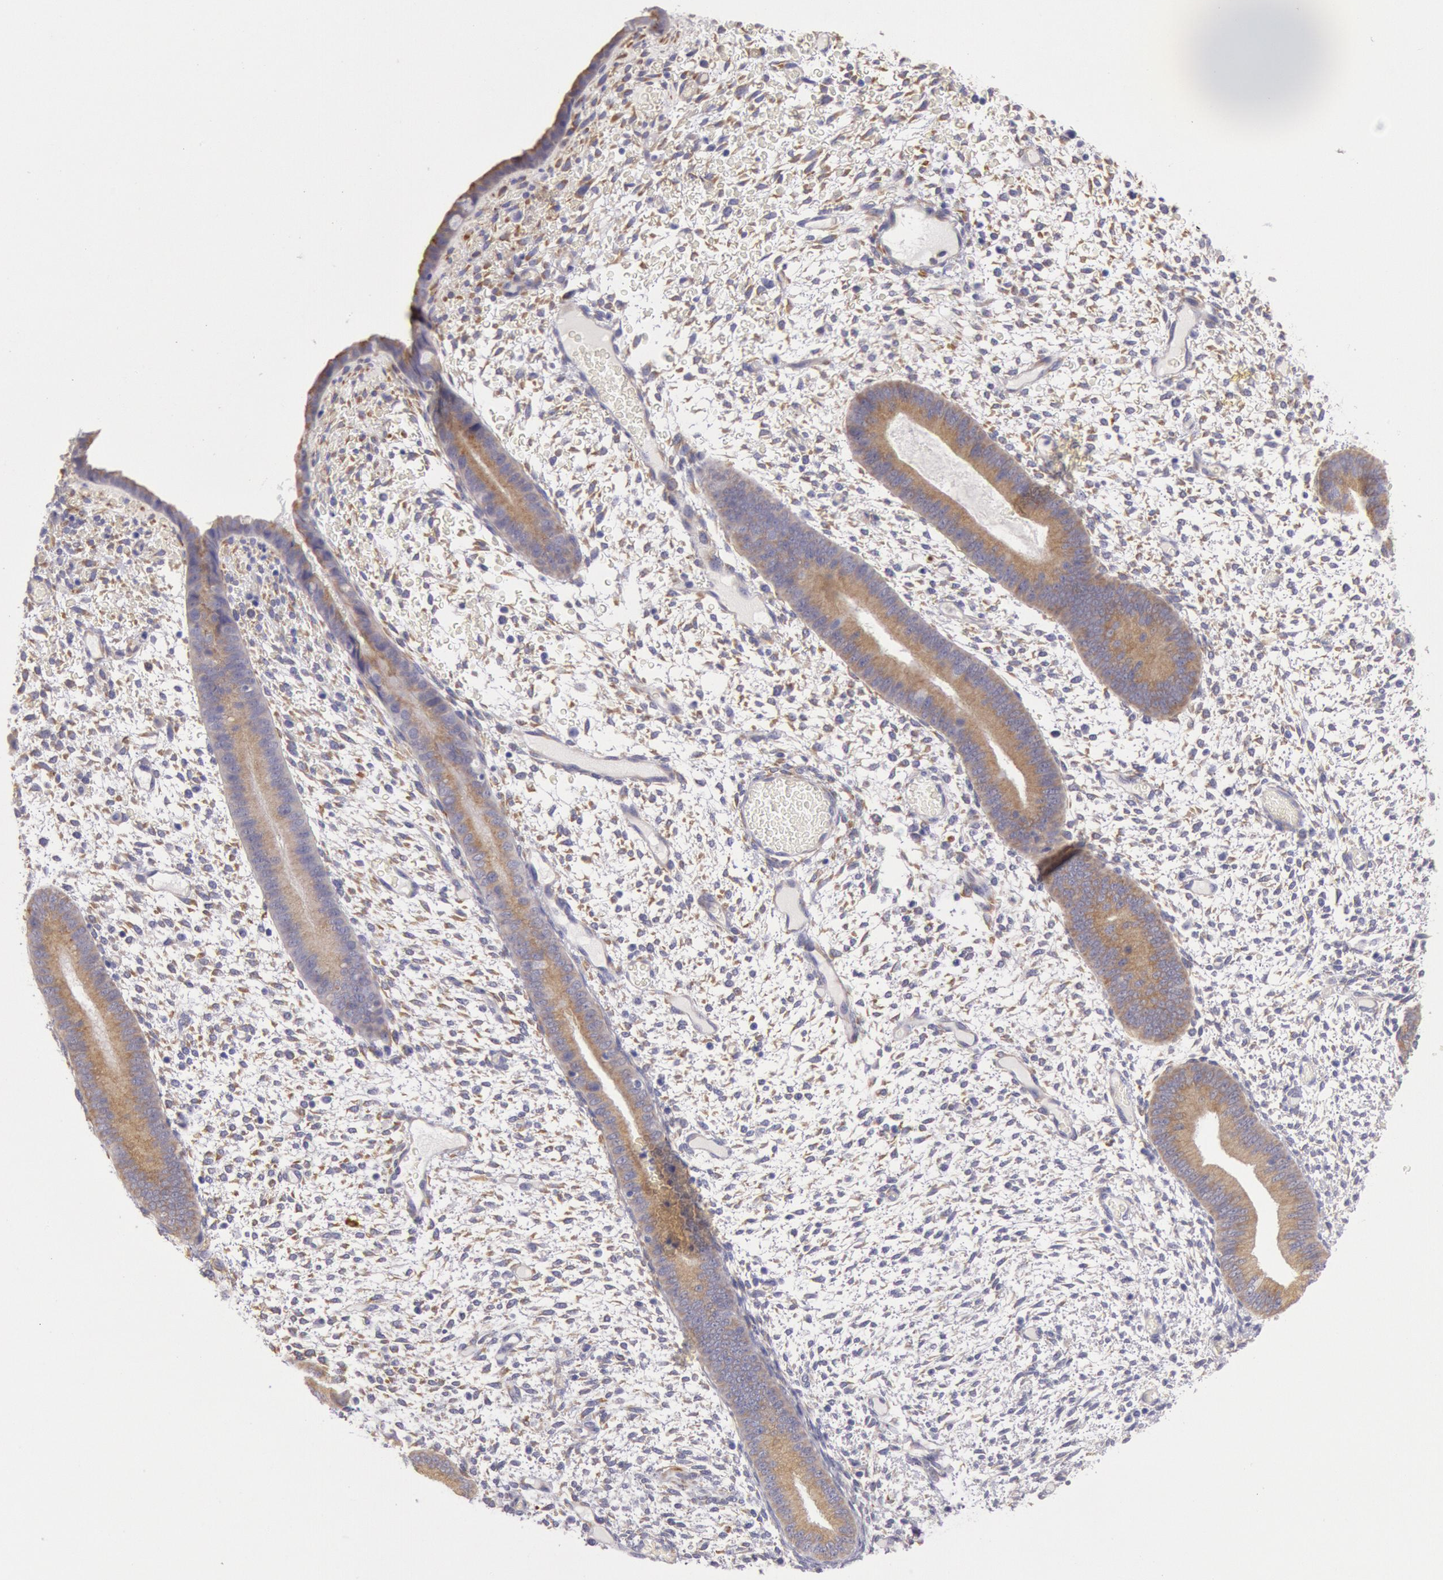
{"staining": {"intensity": "weak", "quantity": "25%-75%", "location": "cytoplasmic/membranous"}, "tissue": "endometrium", "cell_type": "Cells in endometrial stroma", "image_type": "normal", "snomed": [{"axis": "morphology", "description": "Normal tissue, NOS"}, {"axis": "topography", "description": "Endometrium"}], "caption": "IHC staining of normal endometrium, which shows low levels of weak cytoplasmic/membranous positivity in about 25%-75% of cells in endometrial stroma indicating weak cytoplasmic/membranous protein expression. The staining was performed using DAB (brown) for protein detection and nuclei were counterstained in hematoxylin (blue).", "gene": "CIDEB", "patient": {"sex": "female", "age": 42}}